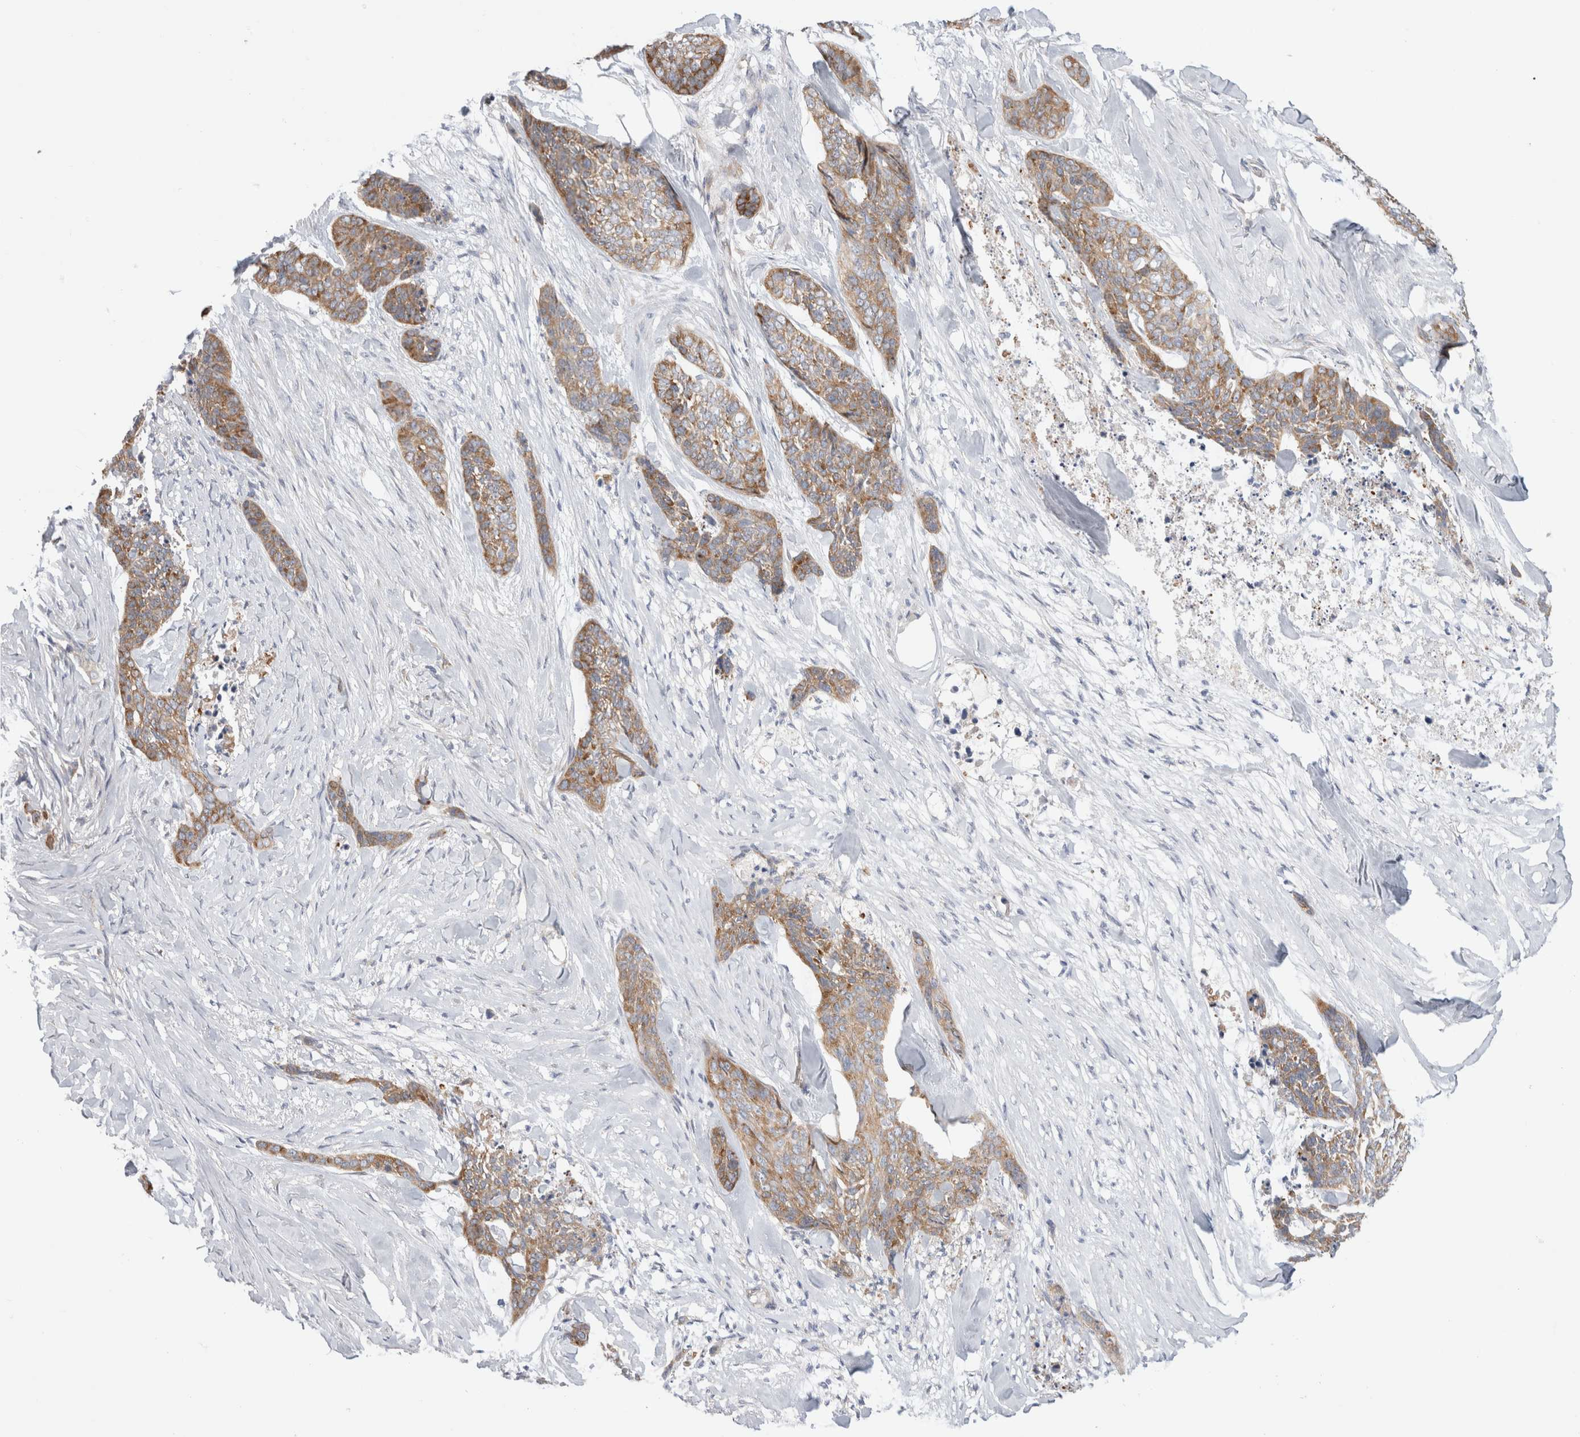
{"staining": {"intensity": "moderate", "quantity": ">75%", "location": "cytoplasmic/membranous"}, "tissue": "skin cancer", "cell_type": "Tumor cells", "image_type": "cancer", "snomed": [{"axis": "morphology", "description": "Basal cell carcinoma"}, {"axis": "topography", "description": "Skin"}], "caption": "Skin basal cell carcinoma stained with DAB immunohistochemistry displays medium levels of moderate cytoplasmic/membranous expression in approximately >75% of tumor cells.", "gene": "ZNF23", "patient": {"sex": "female", "age": 64}}